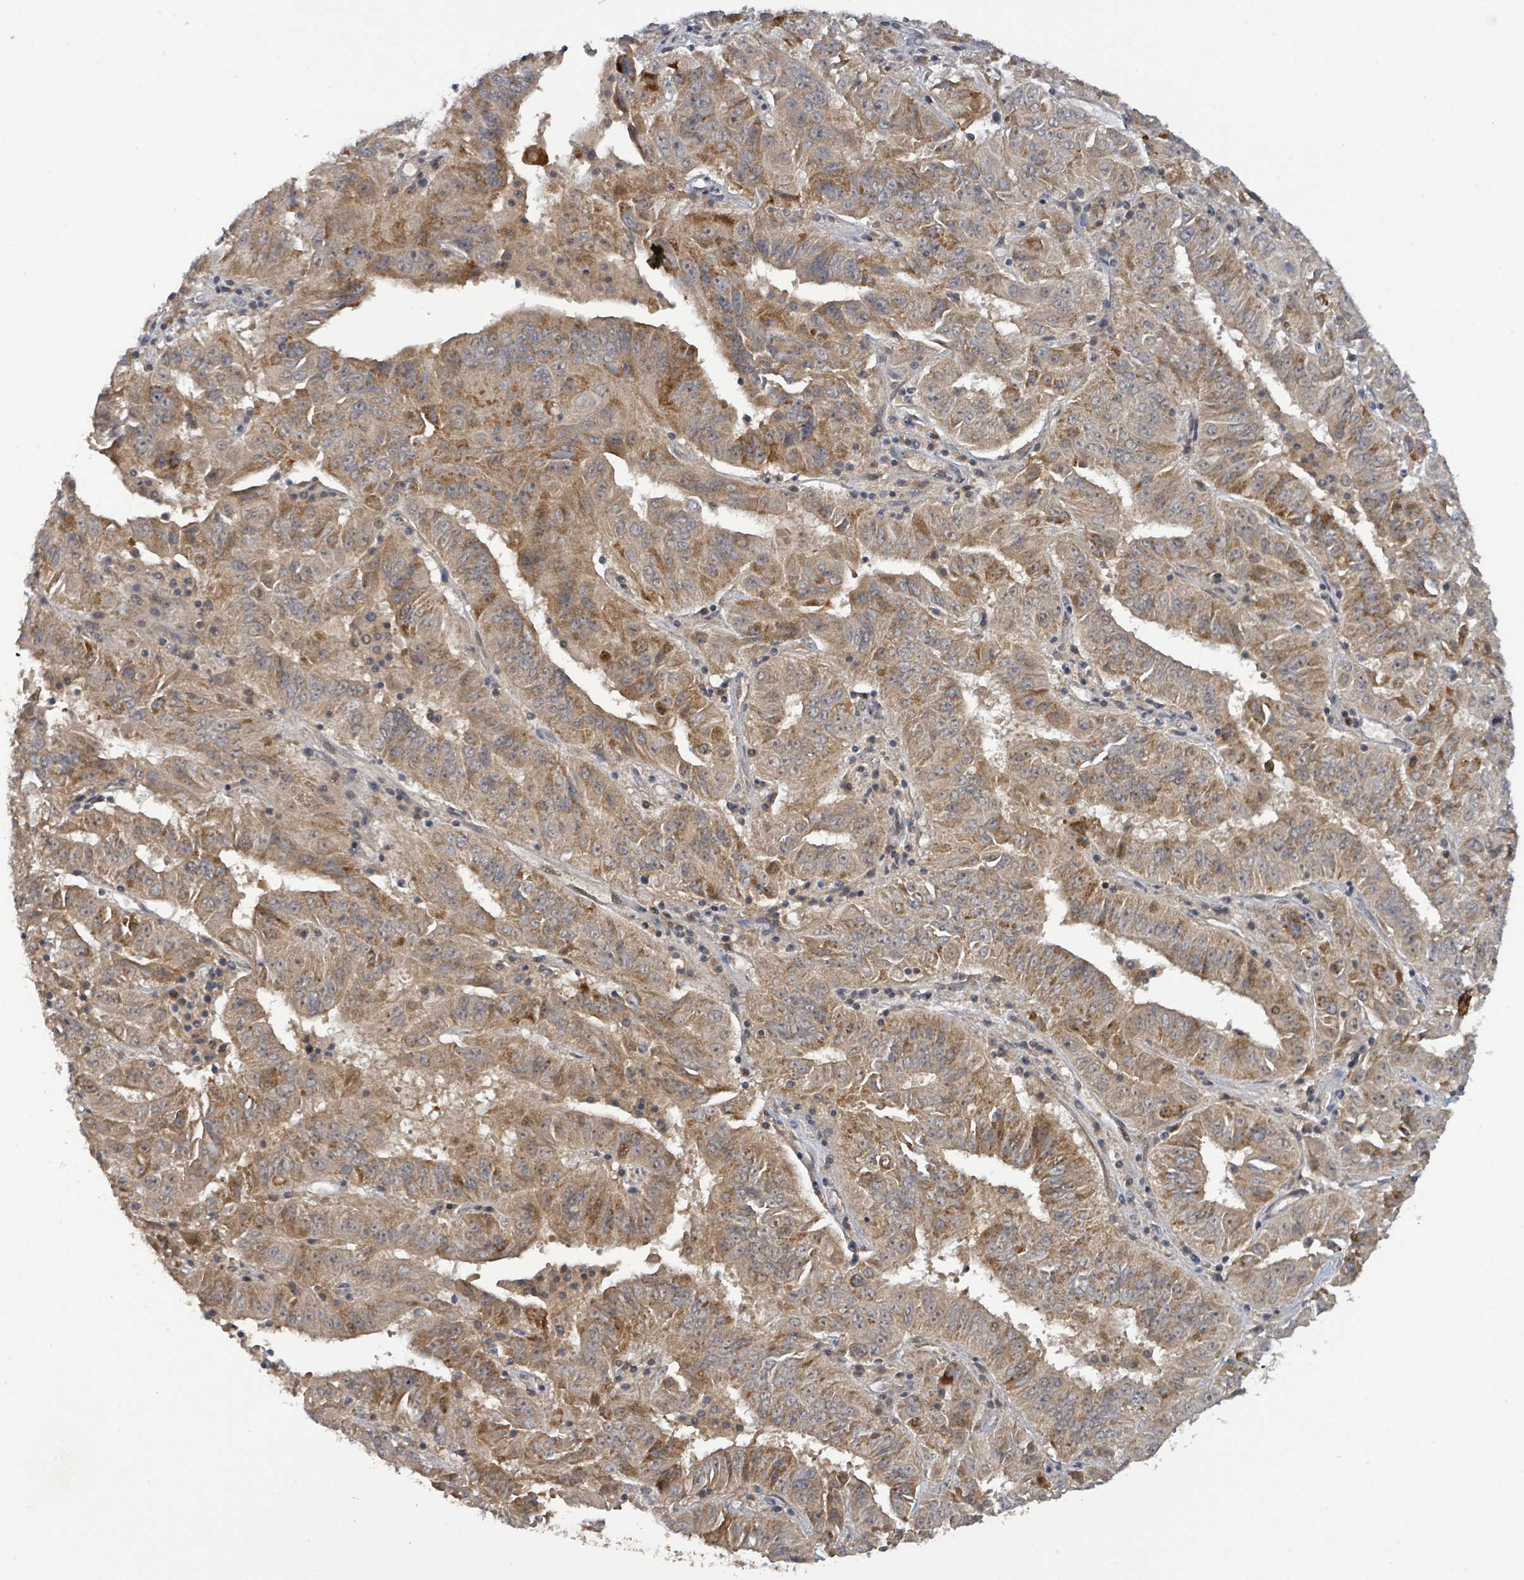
{"staining": {"intensity": "moderate", "quantity": ">75%", "location": "cytoplasmic/membranous"}, "tissue": "pancreatic cancer", "cell_type": "Tumor cells", "image_type": "cancer", "snomed": [{"axis": "morphology", "description": "Adenocarcinoma, NOS"}, {"axis": "topography", "description": "Pancreas"}], "caption": "Protein expression analysis of pancreatic cancer (adenocarcinoma) reveals moderate cytoplasmic/membranous staining in approximately >75% of tumor cells. The protein is stained brown, and the nuclei are stained in blue (DAB (3,3'-diaminobenzidine) IHC with brightfield microscopy, high magnification).", "gene": "ITGA11", "patient": {"sex": "male", "age": 63}}